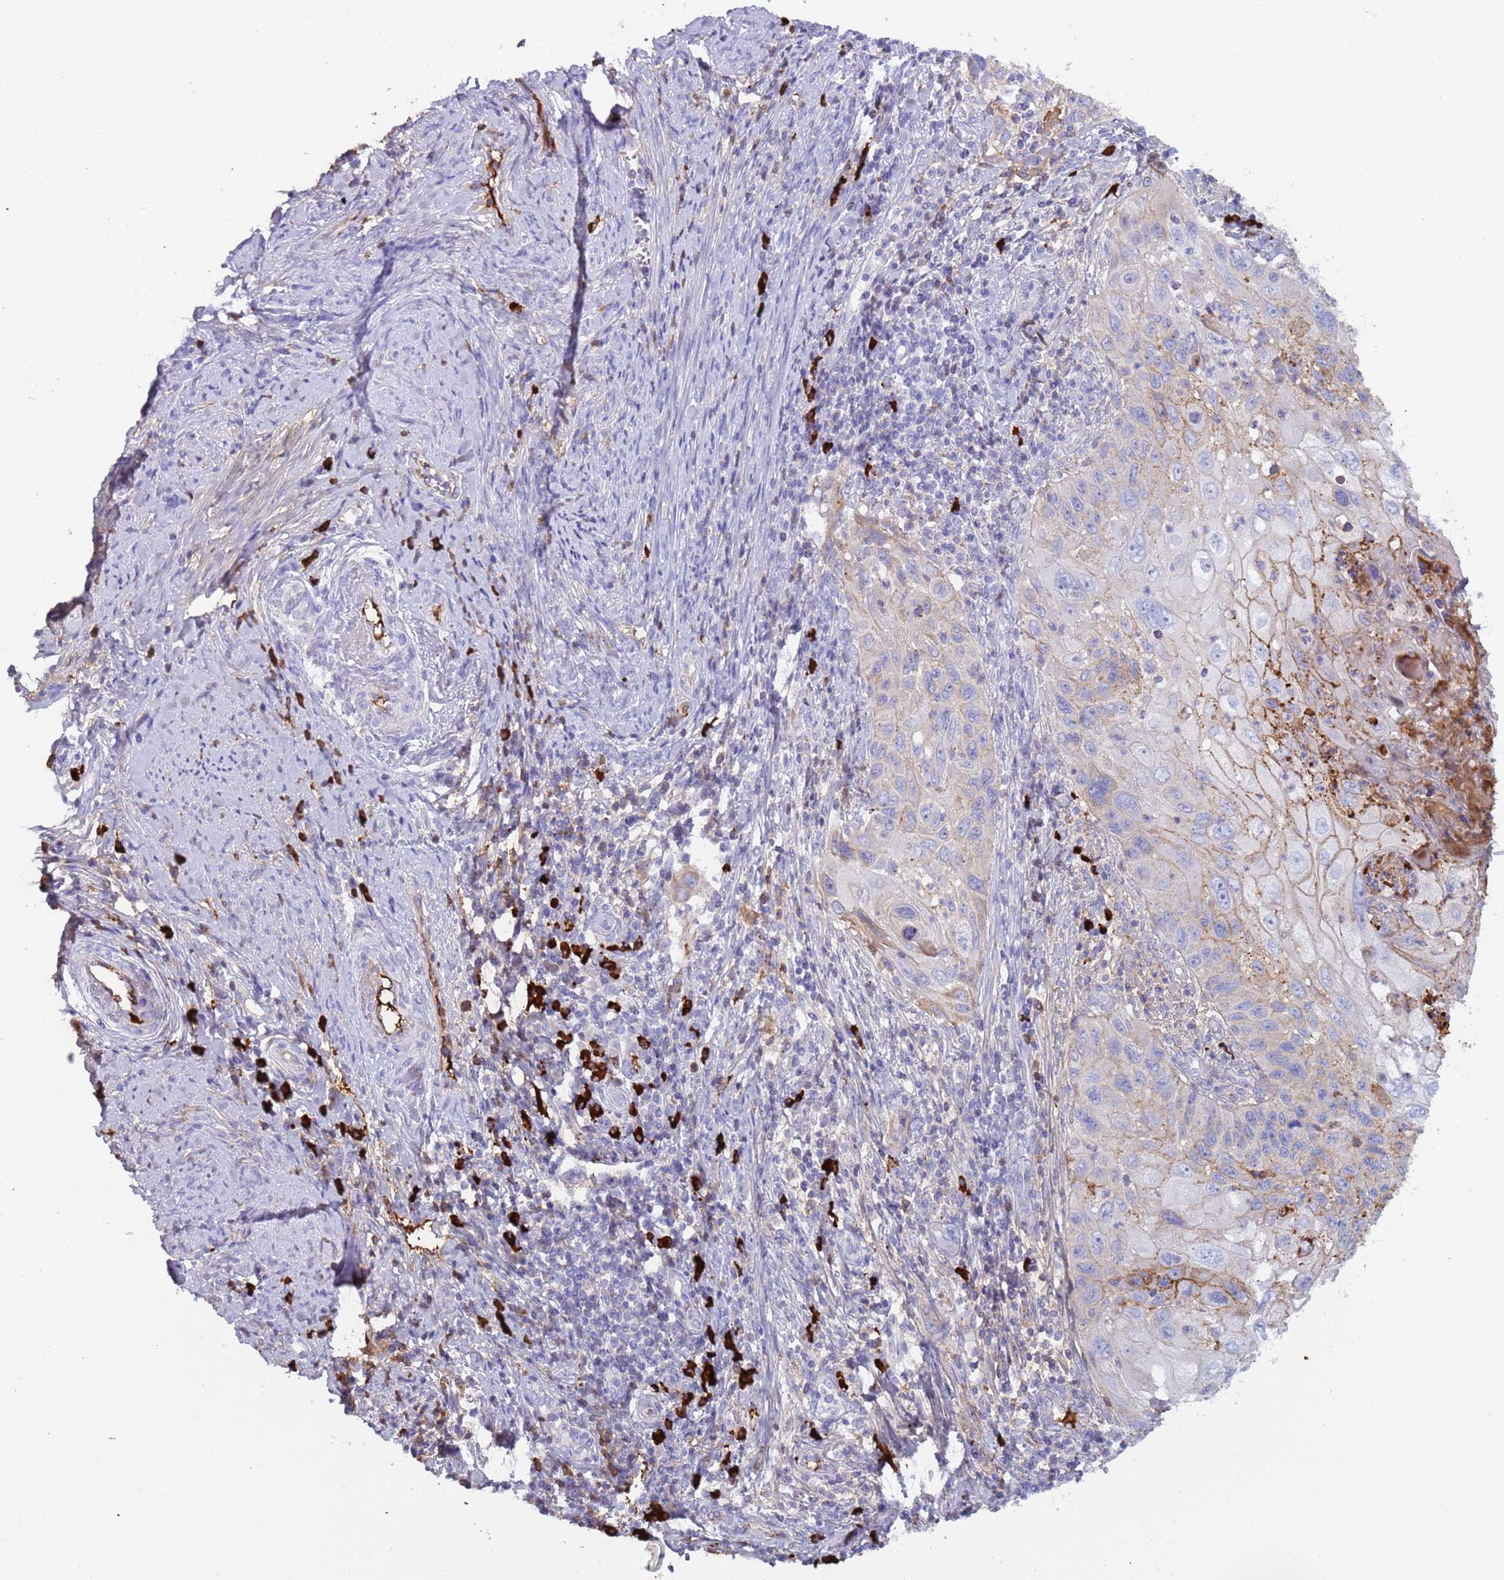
{"staining": {"intensity": "weak", "quantity": "<25%", "location": "cytoplasmic/membranous"}, "tissue": "cervical cancer", "cell_type": "Tumor cells", "image_type": "cancer", "snomed": [{"axis": "morphology", "description": "Squamous cell carcinoma, NOS"}, {"axis": "topography", "description": "Cervix"}], "caption": "DAB immunohistochemical staining of cervical squamous cell carcinoma displays no significant positivity in tumor cells. Nuclei are stained in blue.", "gene": "CYSLTR2", "patient": {"sex": "female", "age": 70}}